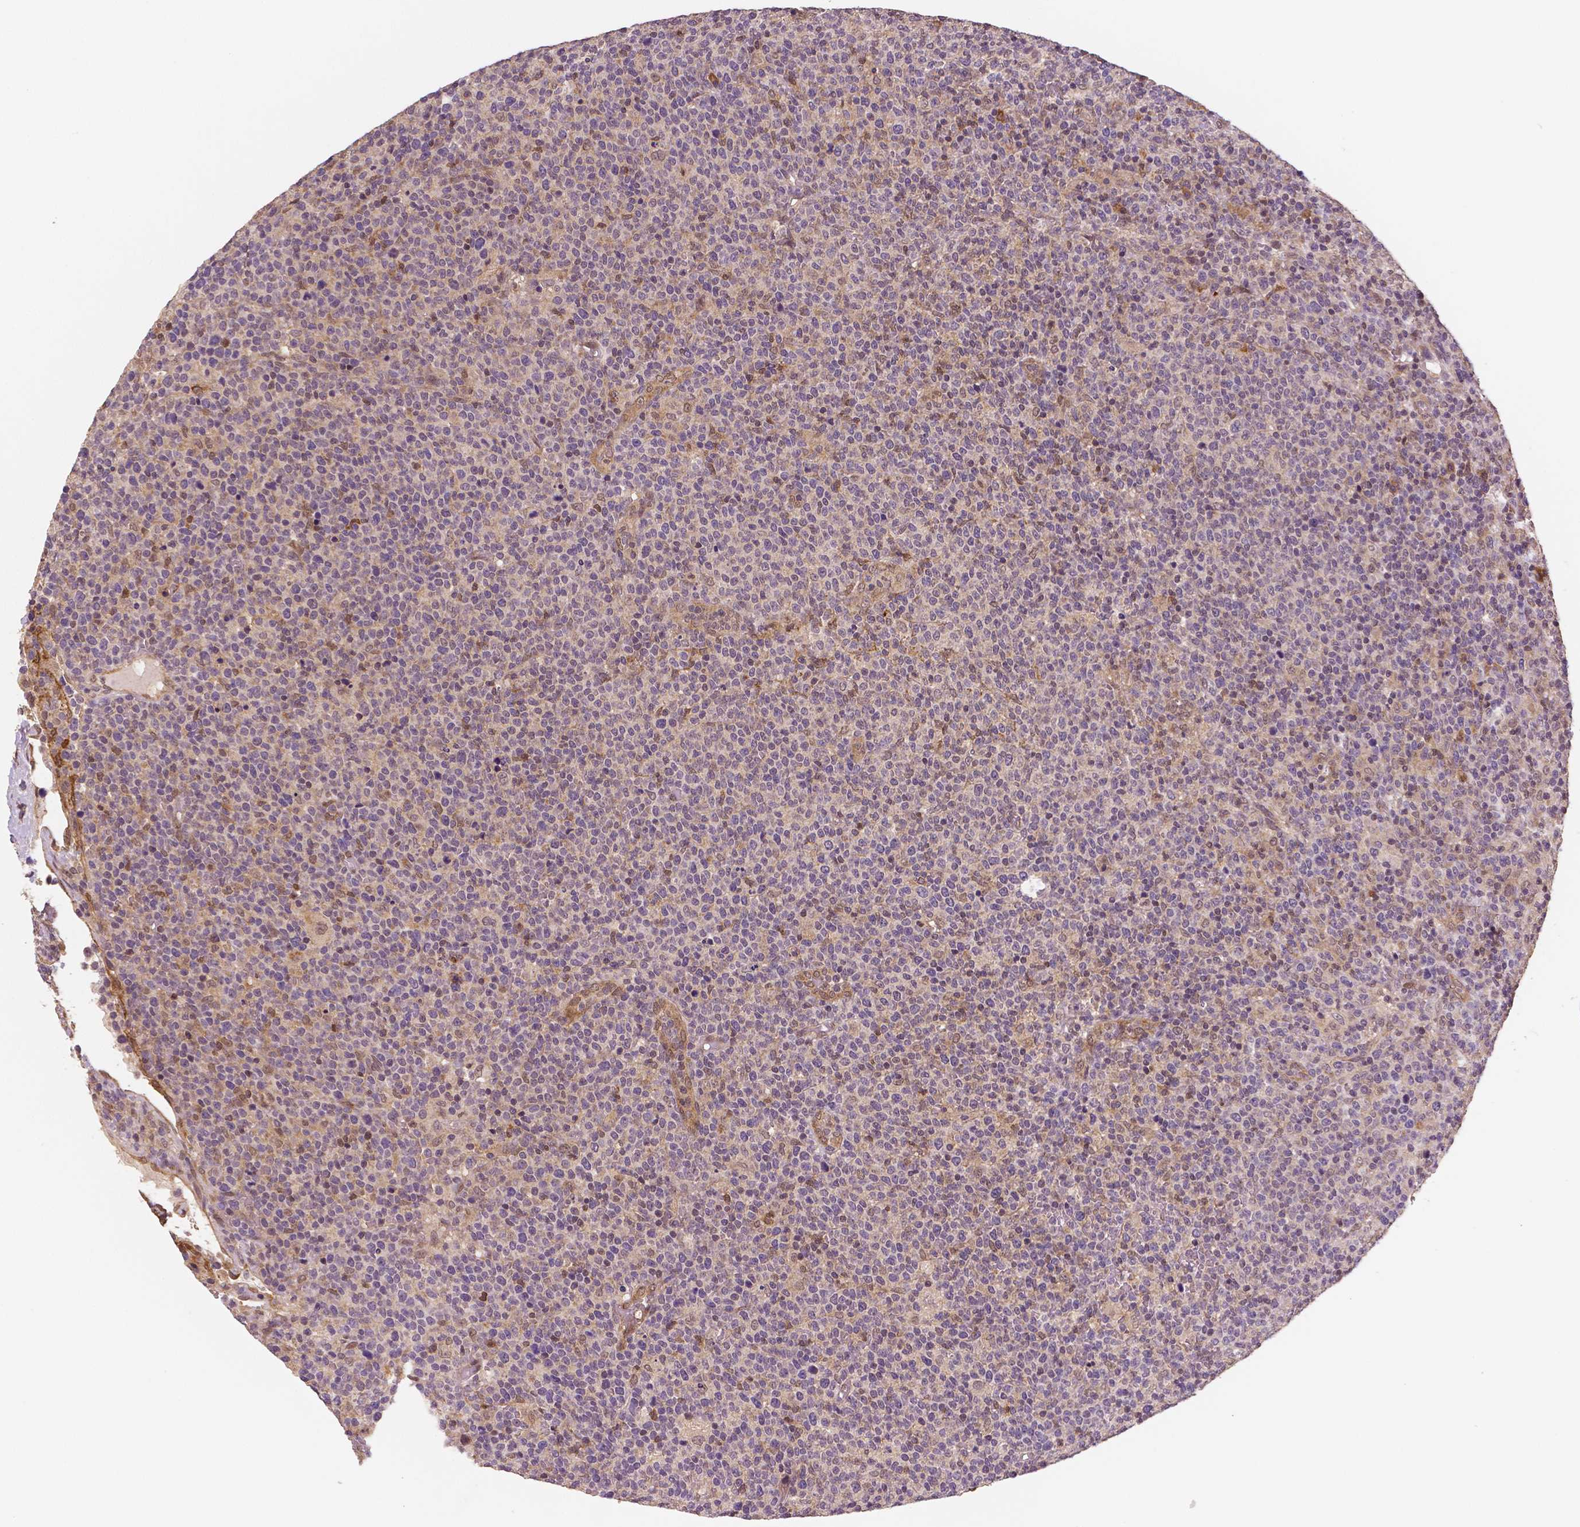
{"staining": {"intensity": "negative", "quantity": "none", "location": "none"}, "tissue": "lymphoma", "cell_type": "Tumor cells", "image_type": "cancer", "snomed": [{"axis": "morphology", "description": "Malignant lymphoma, non-Hodgkin's type, High grade"}, {"axis": "topography", "description": "Lymph node"}], "caption": "Immunohistochemical staining of human lymphoma demonstrates no significant positivity in tumor cells.", "gene": "STAT3", "patient": {"sex": "male", "age": 61}}